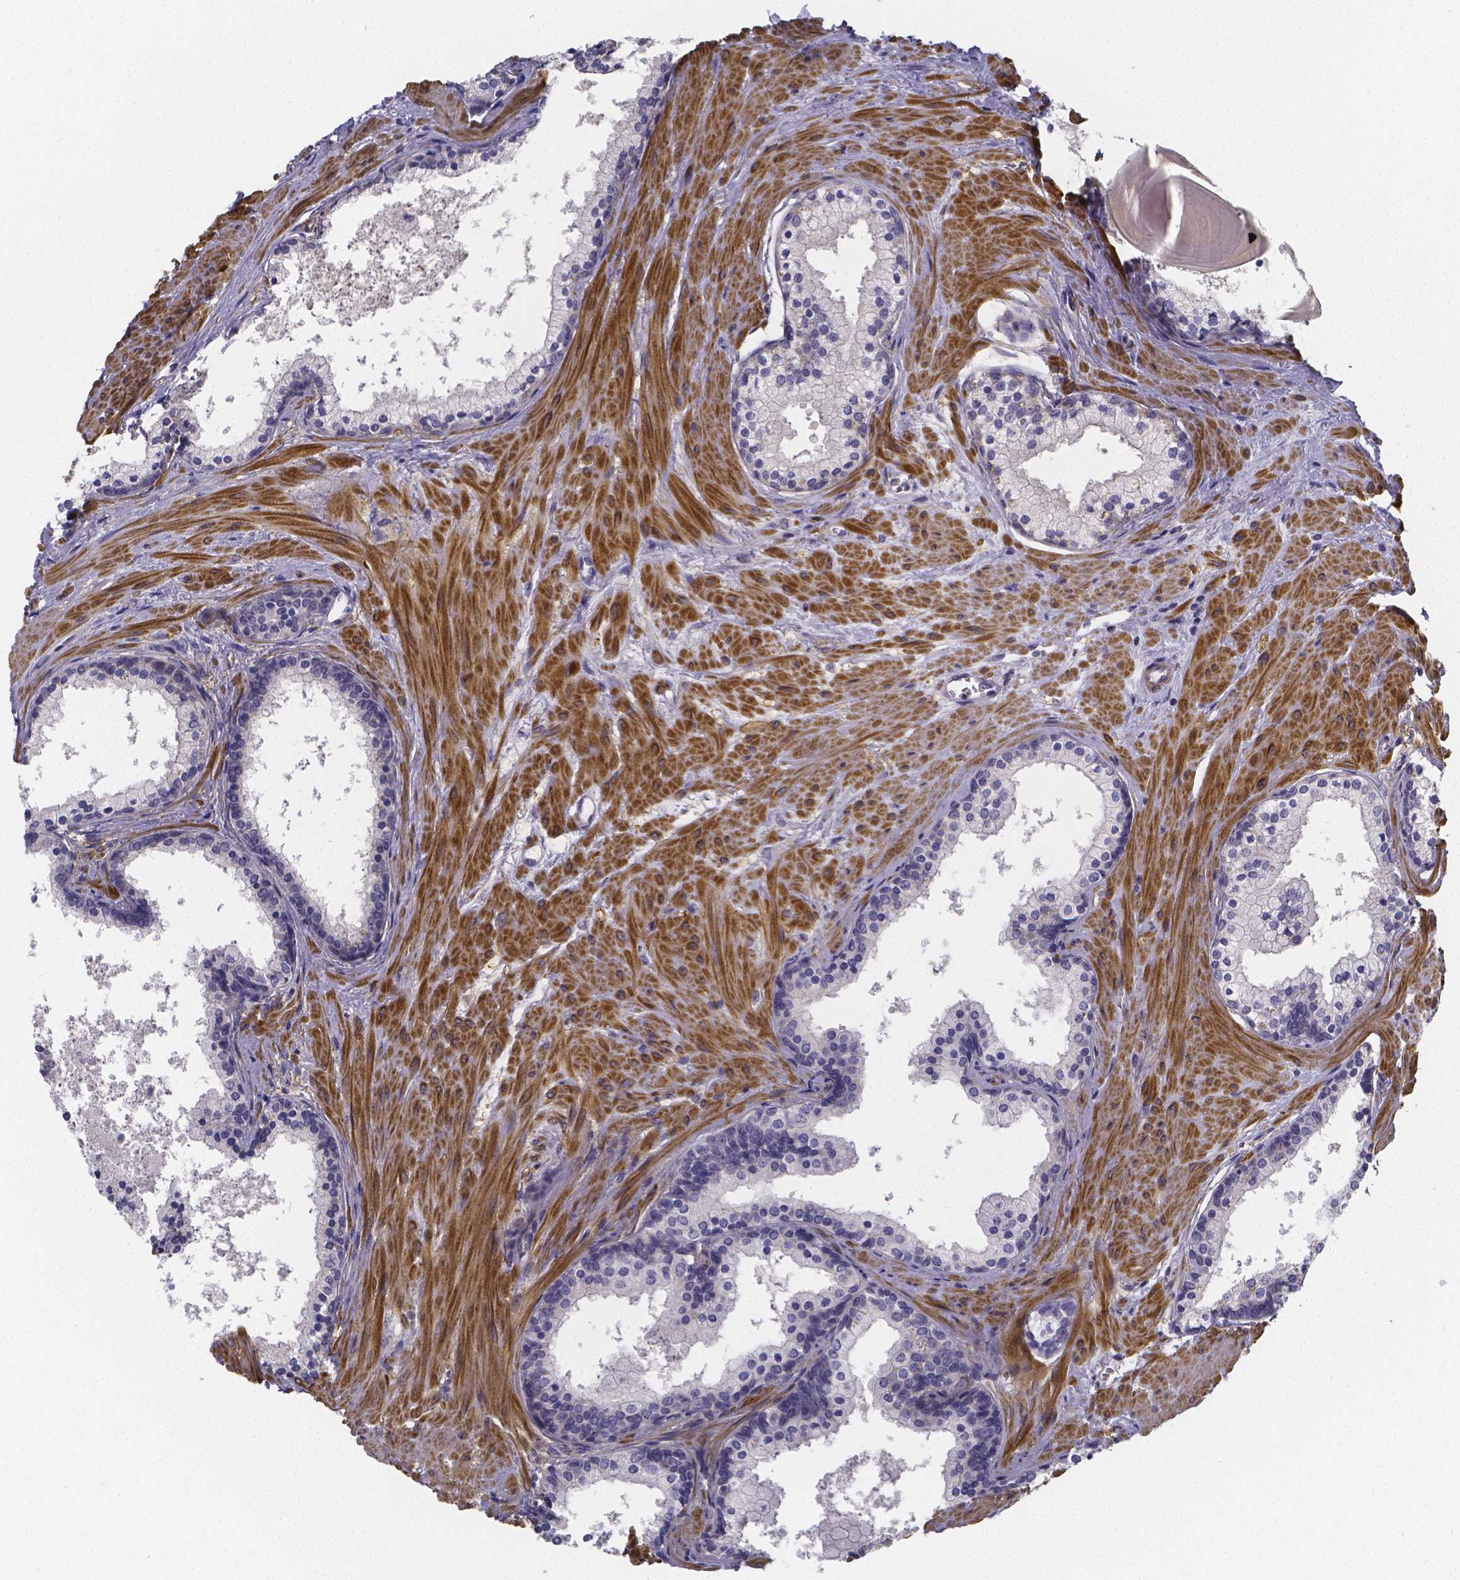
{"staining": {"intensity": "negative", "quantity": "none", "location": "none"}, "tissue": "prostate", "cell_type": "Glandular cells", "image_type": "normal", "snomed": [{"axis": "morphology", "description": "Normal tissue, NOS"}, {"axis": "topography", "description": "Prostate"}], "caption": "Immunohistochemistry (IHC) photomicrograph of unremarkable human prostate stained for a protein (brown), which displays no positivity in glandular cells. (Stains: DAB (3,3'-diaminobenzidine) immunohistochemistry (IHC) with hematoxylin counter stain, Microscopy: brightfield microscopy at high magnification).", "gene": "RERG", "patient": {"sex": "male", "age": 61}}